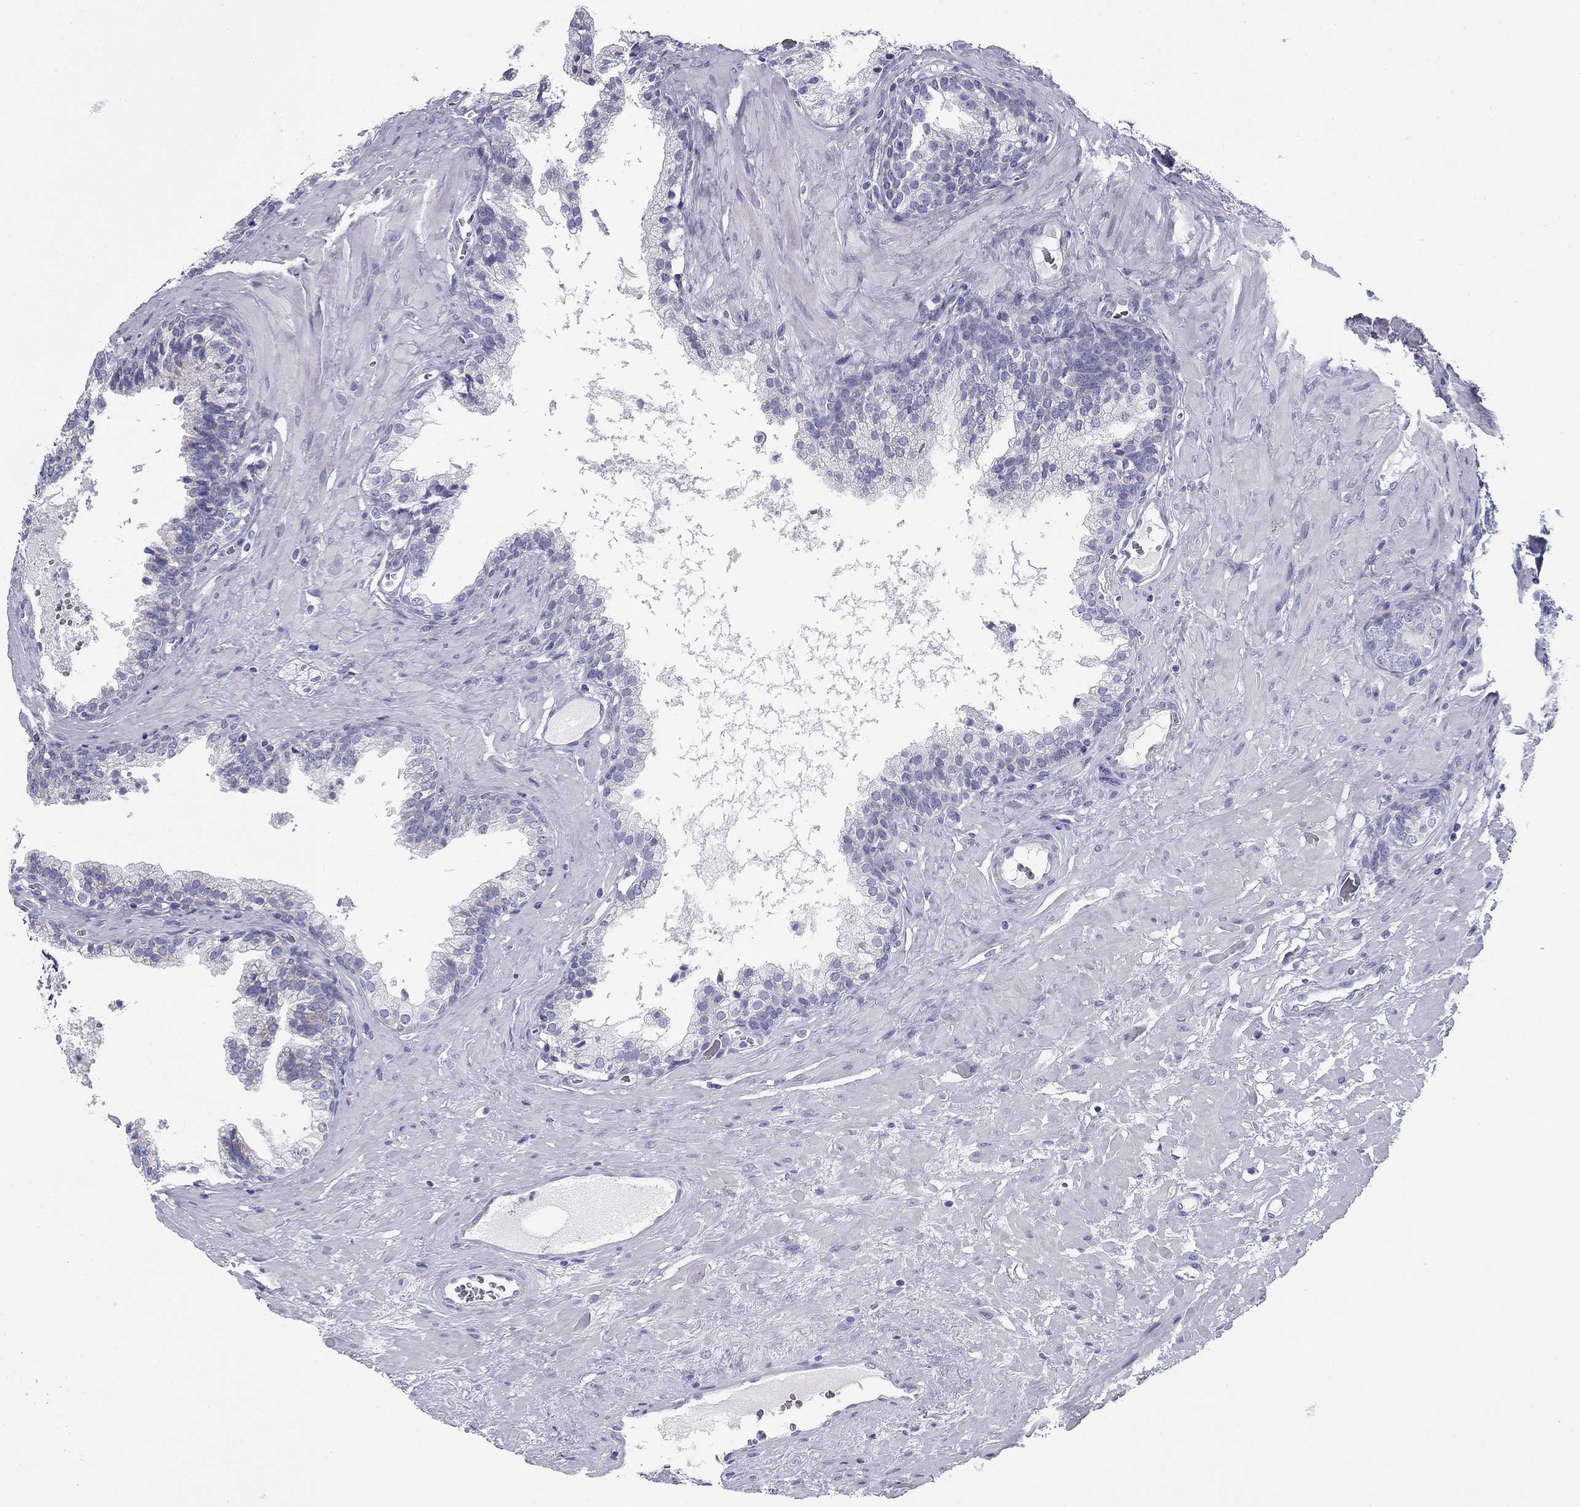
{"staining": {"intensity": "negative", "quantity": "none", "location": "none"}, "tissue": "prostate cancer", "cell_type": "Tumor cells", "image_type": "cancer", "snomed": [{"axis": "morphology", "description": "Adenocarcinoma, NOS"}, {"axis": "topography", "description": "Prostate"}], "caption": "DAB immunohistochemical staining of prostate adenocarcinoma demonstrates no significant expression in tumor cells. (DAB immunohistochemistry, high magnification).", "gene": "ZP2", "patient": {"sex": "male", "age": 66}}